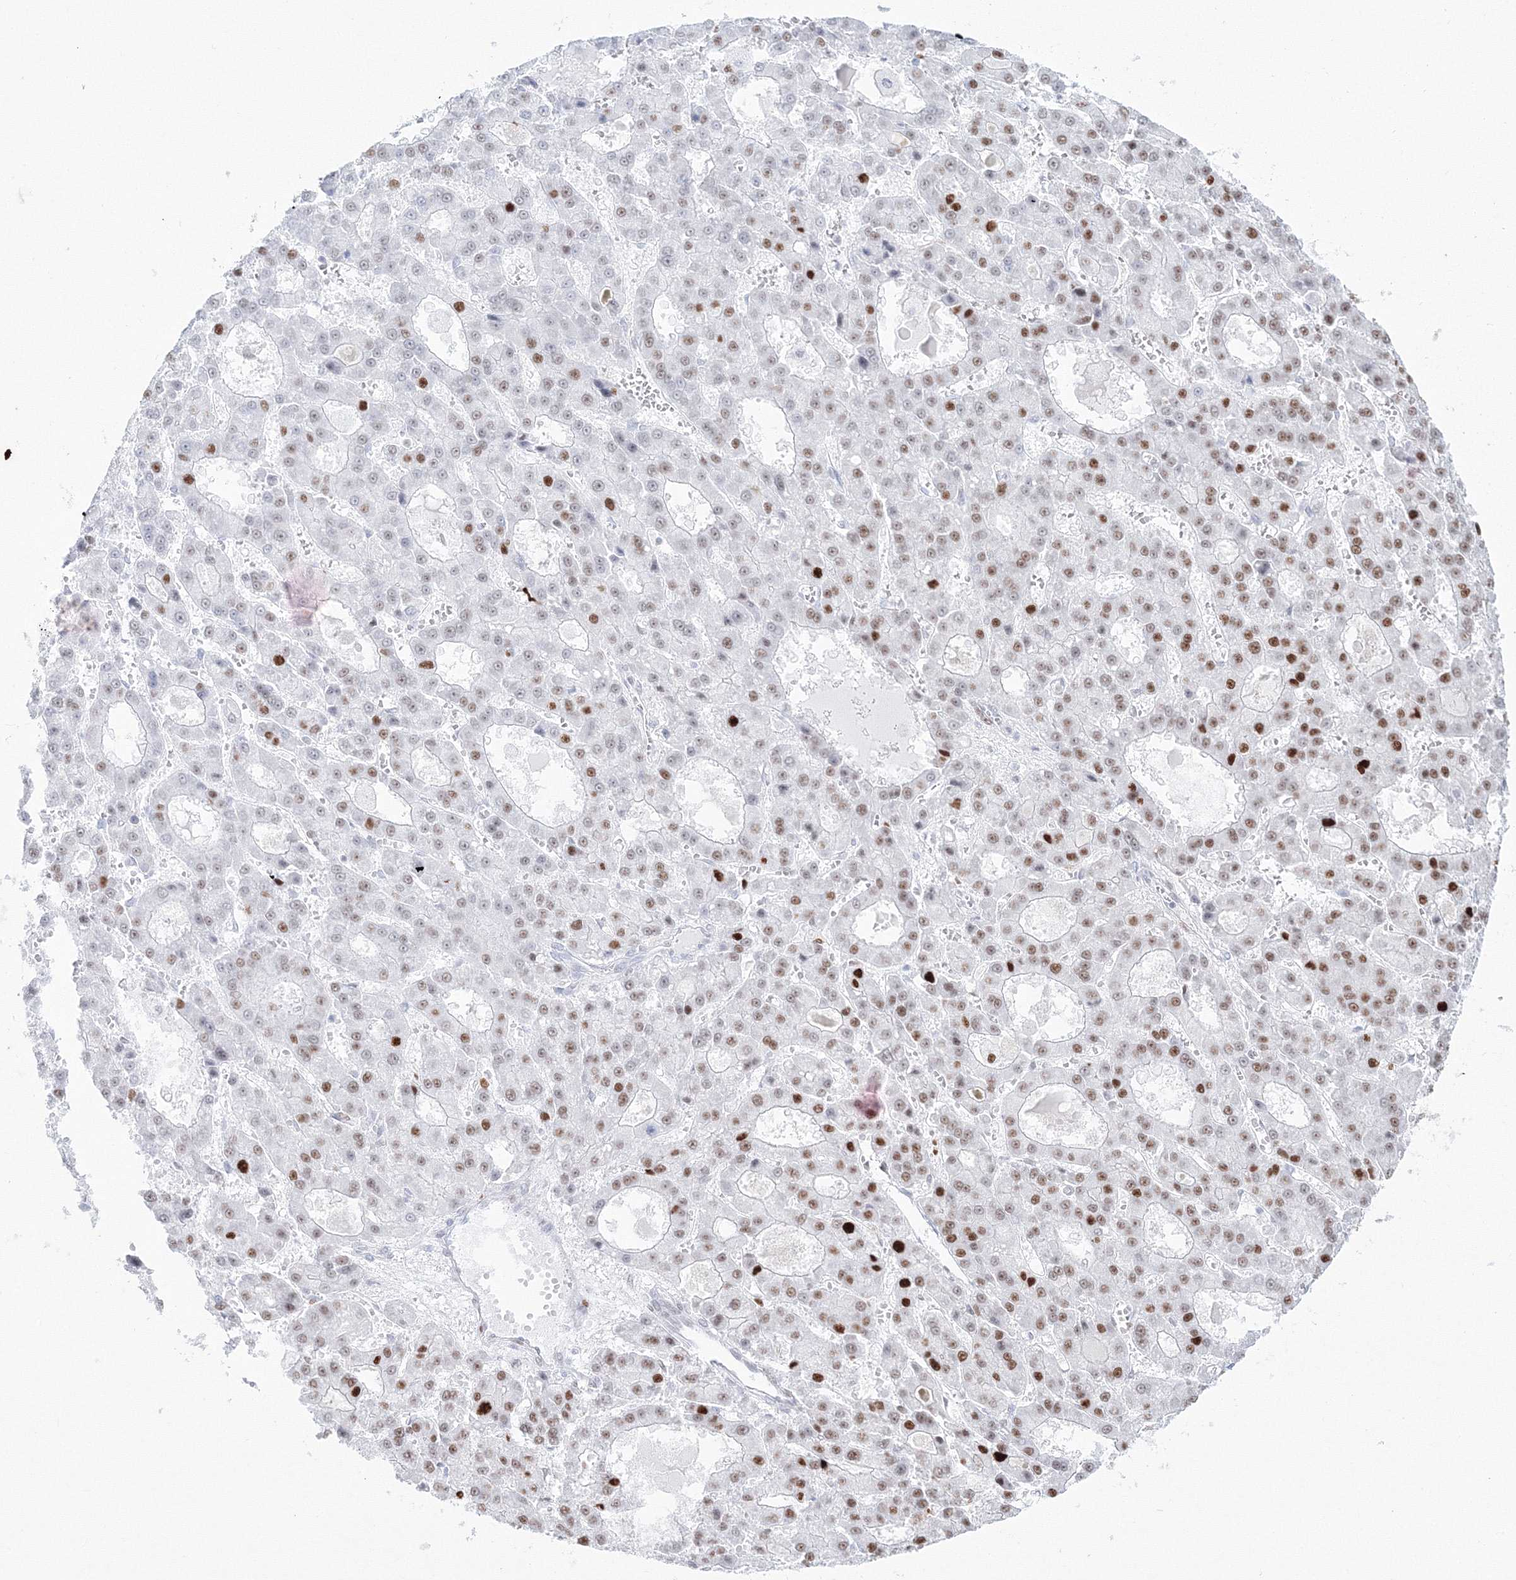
{"staining": {"intensity": "strong", "quantity": "<25%", "location": "nuclear"}, "tissue": "liver cancer", "cell_type": "Tumor cells", "image_type": "cancer", "snomed": [{"axis": "morphology", "description": "Carcinoma, Hepatocellular, NOS"}, {"axis": "topography", "description": "Liver"}], "caption": "IHC staining of liver cancer (hepatocellular carcinoma), which demonstrates medium levels of strong nuclear expression in approximately <25% of tumor cells indicating strong nuclear protein staining. The staining was performed using DAB (3,3'-diaminobenzidine) (brown) for protein detection and nuclei were counterstained in hematoxylin (blue).", "gene": "LIG1", "patient": {"sex": "male", "age": 70}}